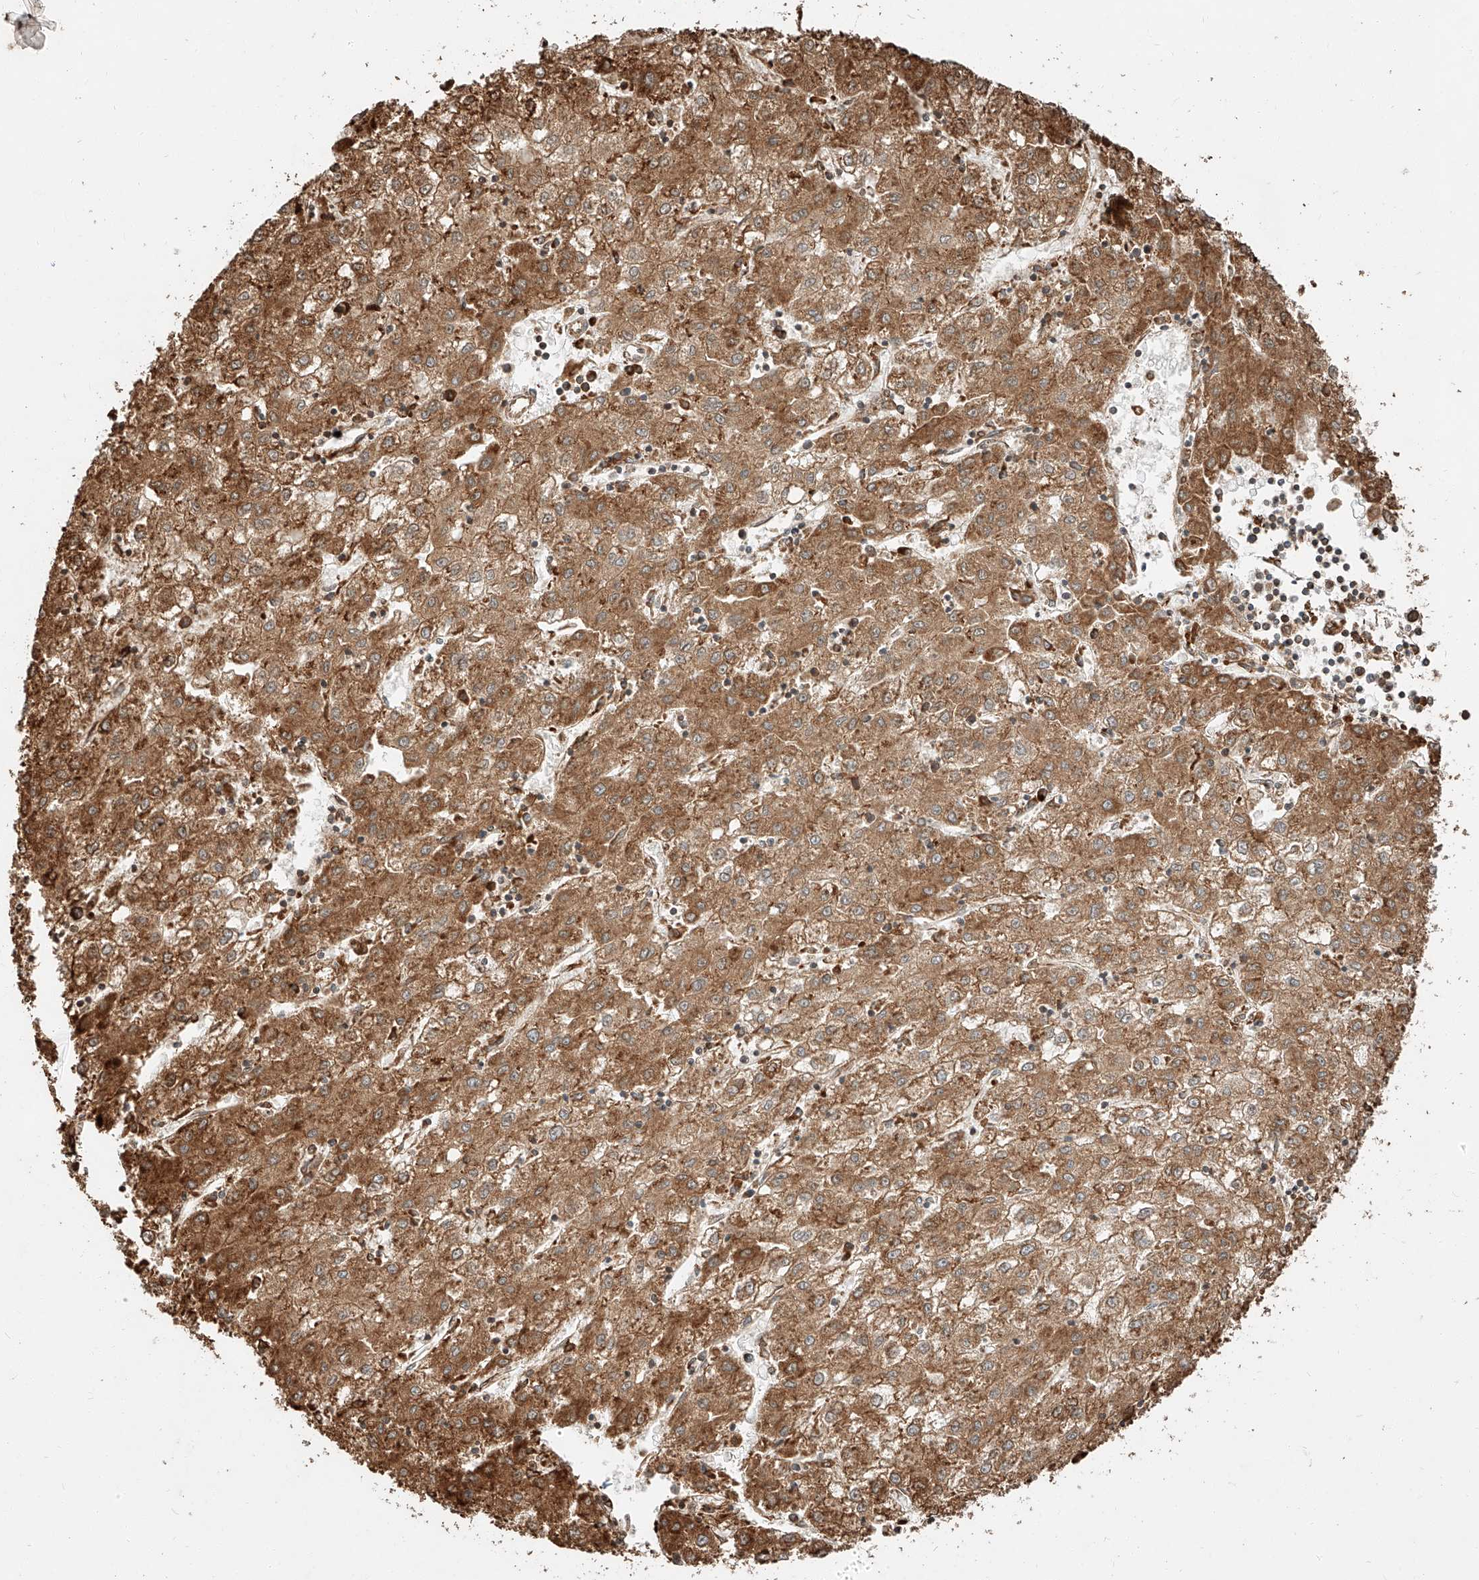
{"staining": {"intensity": "strong", "quantity": ">75%", "location": "cytoplasmic/membranous"}, "tissue": "liver cancer", "cell_type": "Tumor cells", "image_type": "cancer", "snomed": [{"axis": "morphology", "description": "Carcinoma, Hepatocellular, NOS"}, {"axis": "topography", "description": "Liver"}], "caption": "Liver cancer (hepatocellular carcinoma) tissue exhibits strong cytoplasmic/membranous expression in approximately >75% of tumor cells The staining was performed using DAB (3,3'-diaminobenzidine), with brown indicating positive protein expression. Nuclei are stained blue with hematoxylin.", "gene": "ZNF84", "patient": {"sex": "male", "age": 72}}